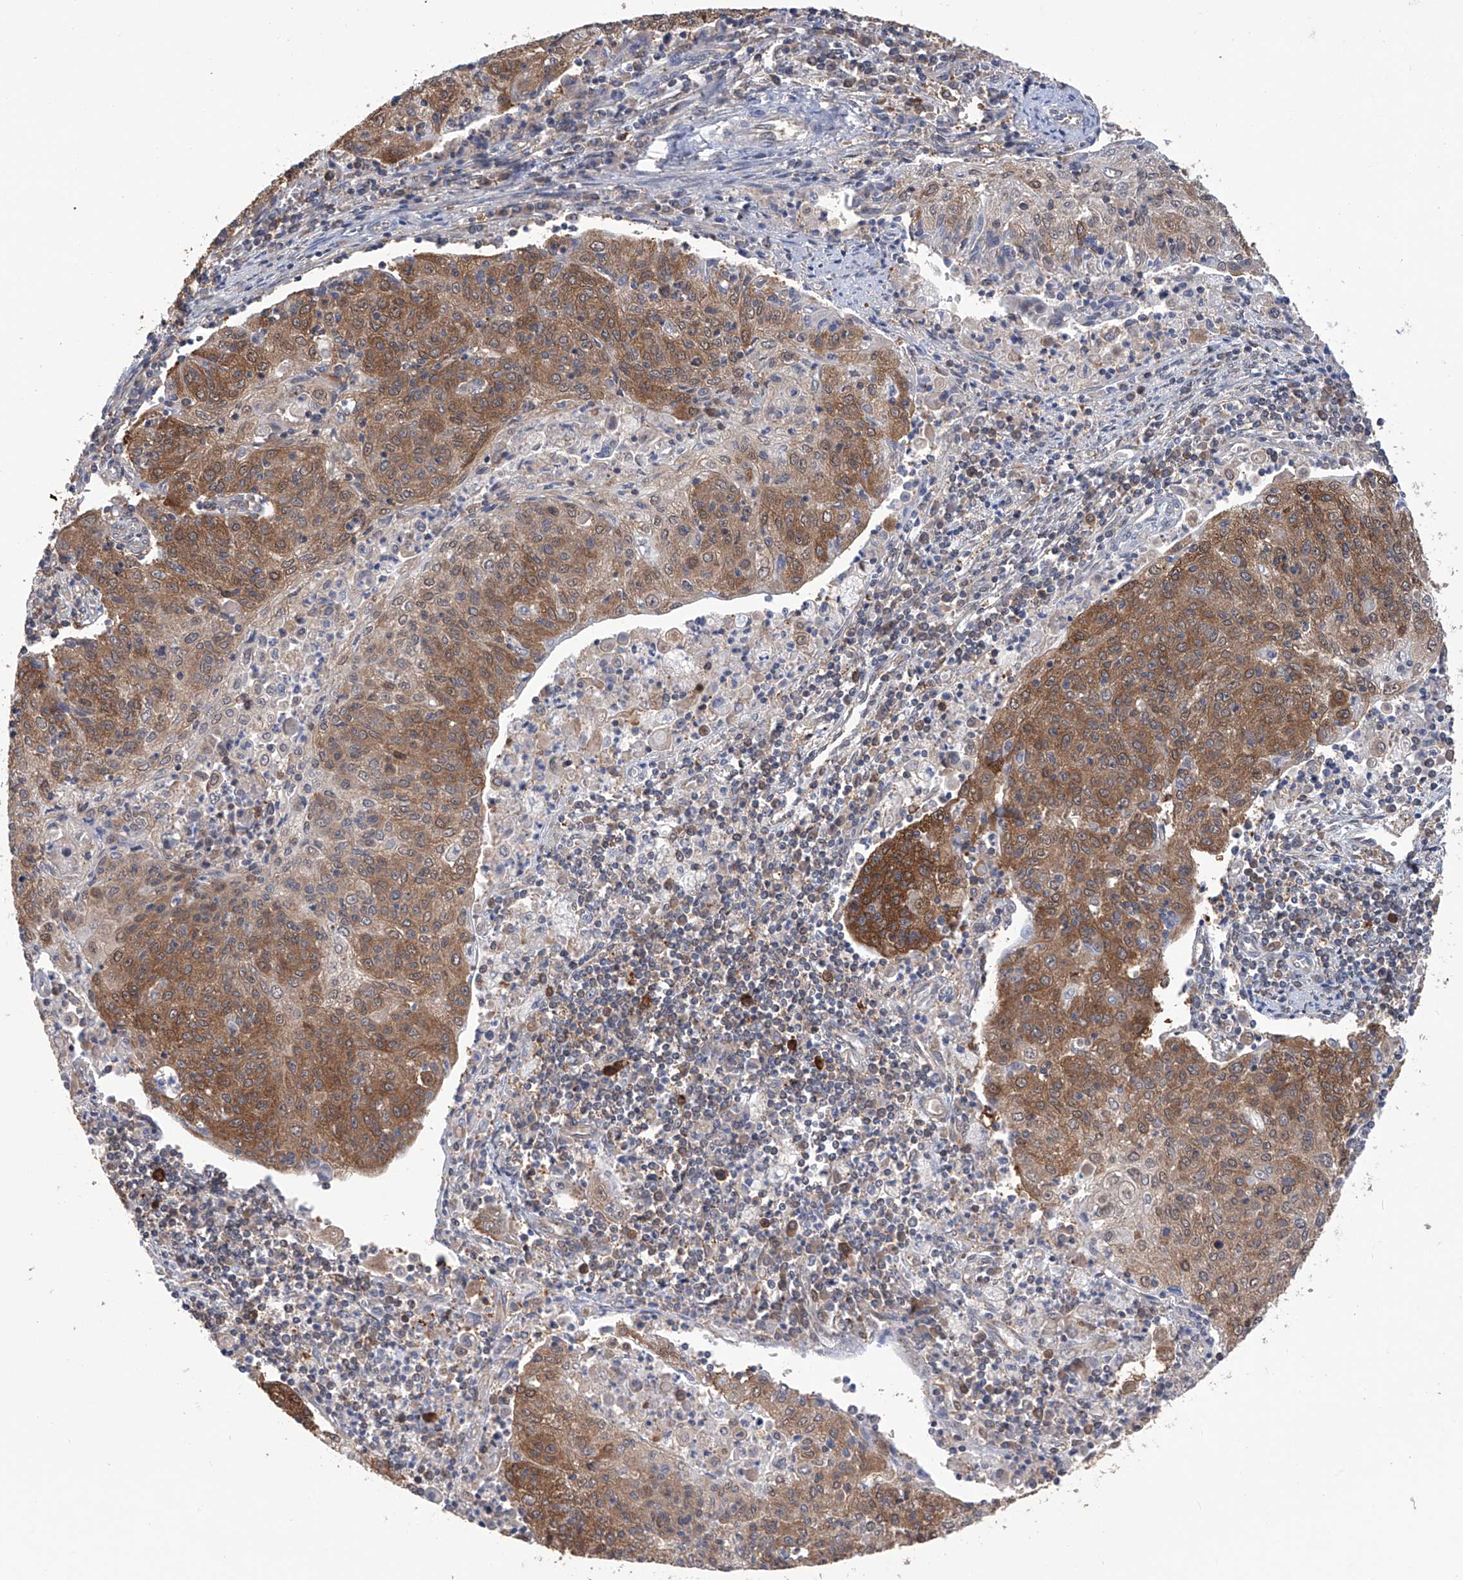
{"staining": {"intensity": "moderate", "quantity": ">75%", "location": "cytoplasmic/membranous"}, "tissue": "cervical cancer", "cell_type": "Tumor cells", "image_type": "cancer", "snomed": [{"axis": "morphology", "description": "Squamous cell carcinoma, NOS"}, {"axis": "topography", "description": "Cervix"}], "caption": "A brown stain highlights moderate cytoplasmic/membranous staining of a protein in human cervical squamous cell carcinoma tumor cells.", "gene": "NUDT17", "patient": {"sex": "female", "age": 48}}